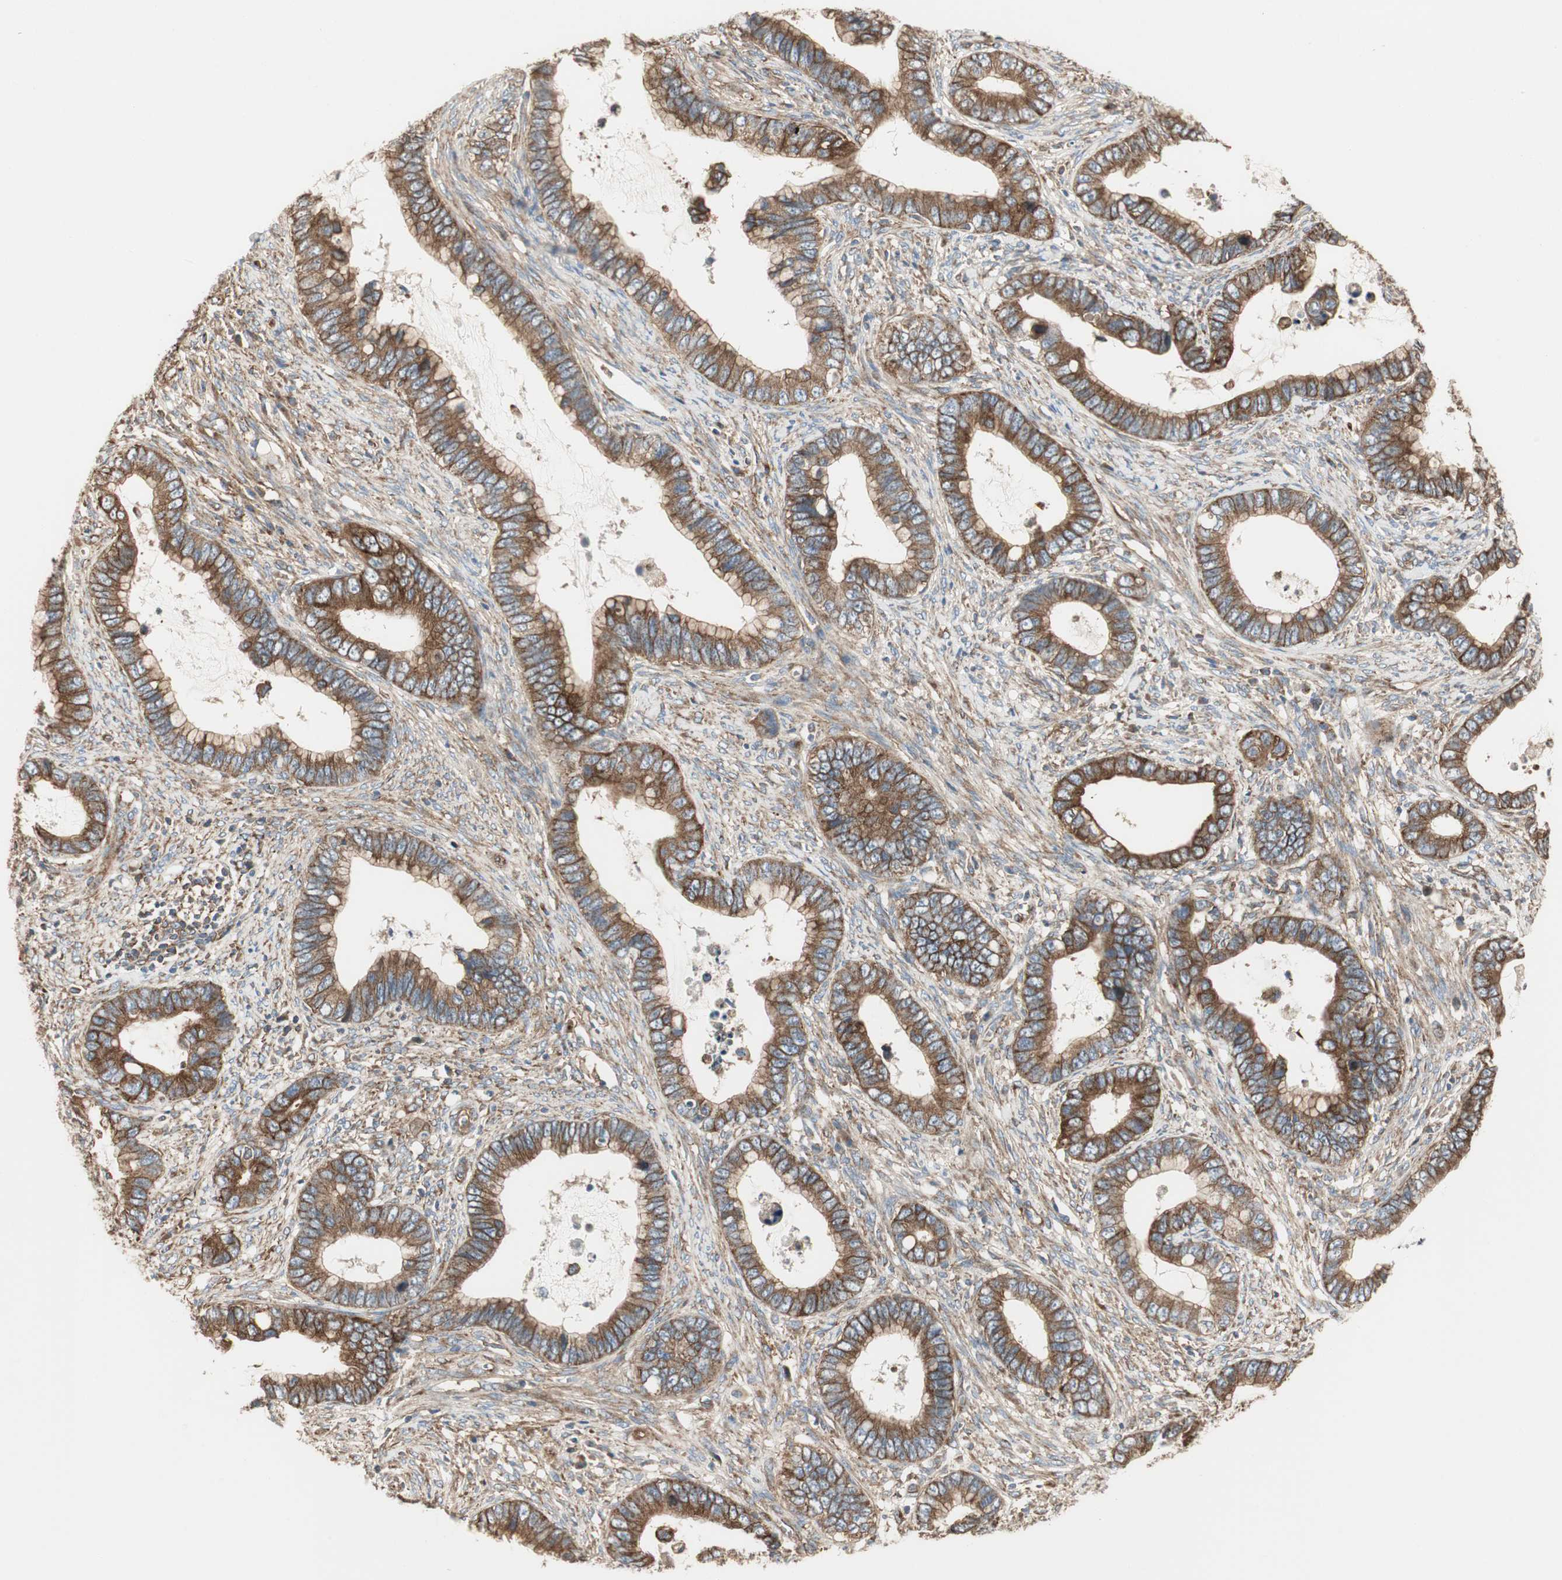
{"staining": {"intensity": "strong", "quantity": ">75%", "location": "cytoplasmic/membranous"}, "tissue": "cervical cancer", "cell_type": "Tumor cells", "image_type": "cancer", "snomed": [{"axis": "morphology", "description": "Adenocarcinoma, NOS"}, {"axis": "topography", "description": "Cervix"}], "caption": "Cervical cancer stained for a protein demonstrates strong cytoplasmic/membranous positivity in tumor cells.", "gene": "H6PD", "patient": {"sex": "female", "age": 44}}